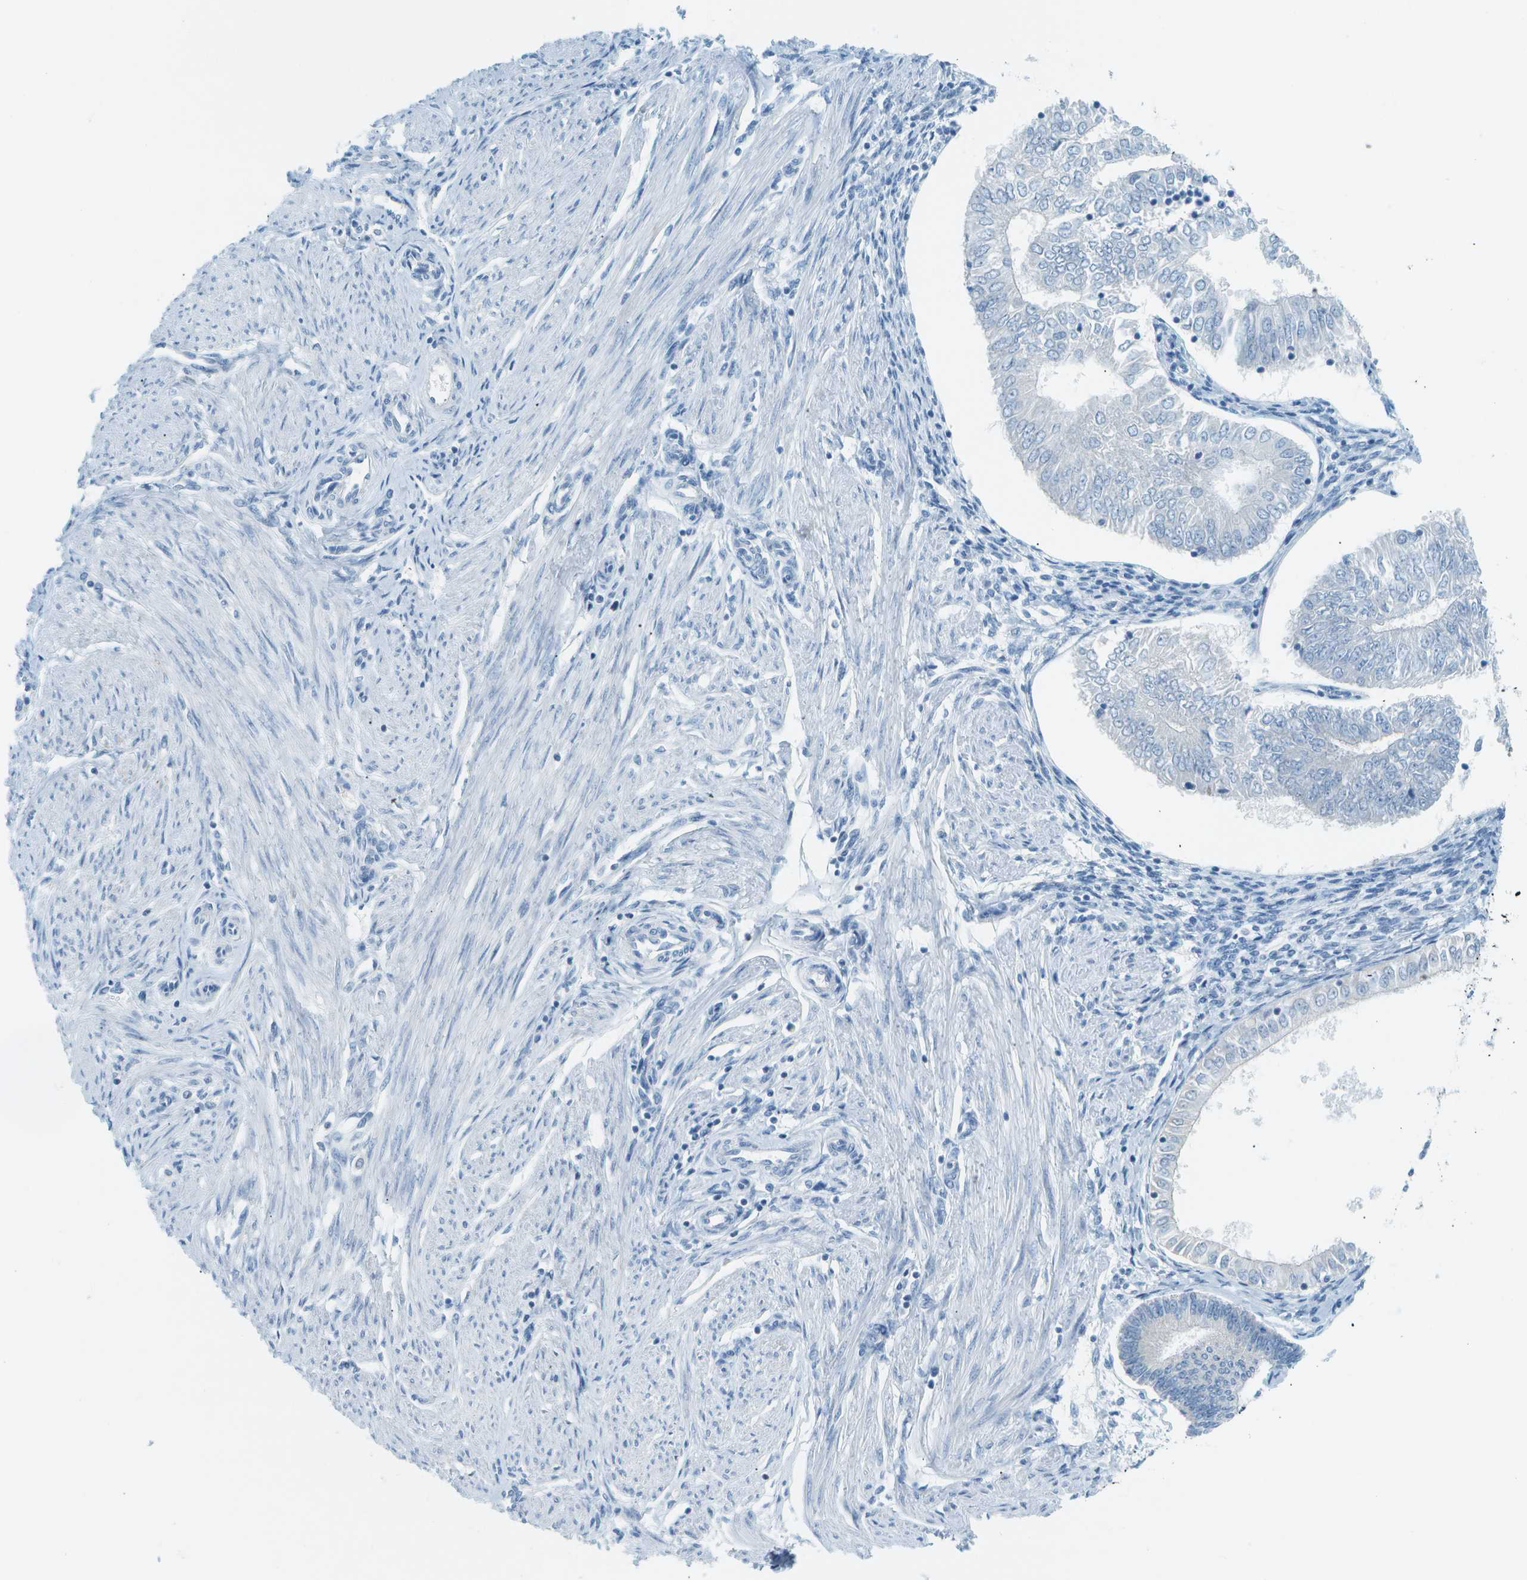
{"staining": {"intensity": "negative", "quantity": "none", "location": "none"}, "tissue": "endometrial cancer", "cell_type": "Tumor cells", "image_type": "cancer", "snomed": [{"axis": "morphology", "description": "Adenocarcinoma, NOS"}, {"axis": "topography", "description": "Endometrium"}], "caption": "The image reveals no staining of tumor cells in endometrial cancer (adenocarcinoma). (DAB (3,3'-diaminobenzidine) immunohistochemistry (IHC), high magnification).", "gene": "SMYD5", "patient": {"sex": "female", "age": 53}}